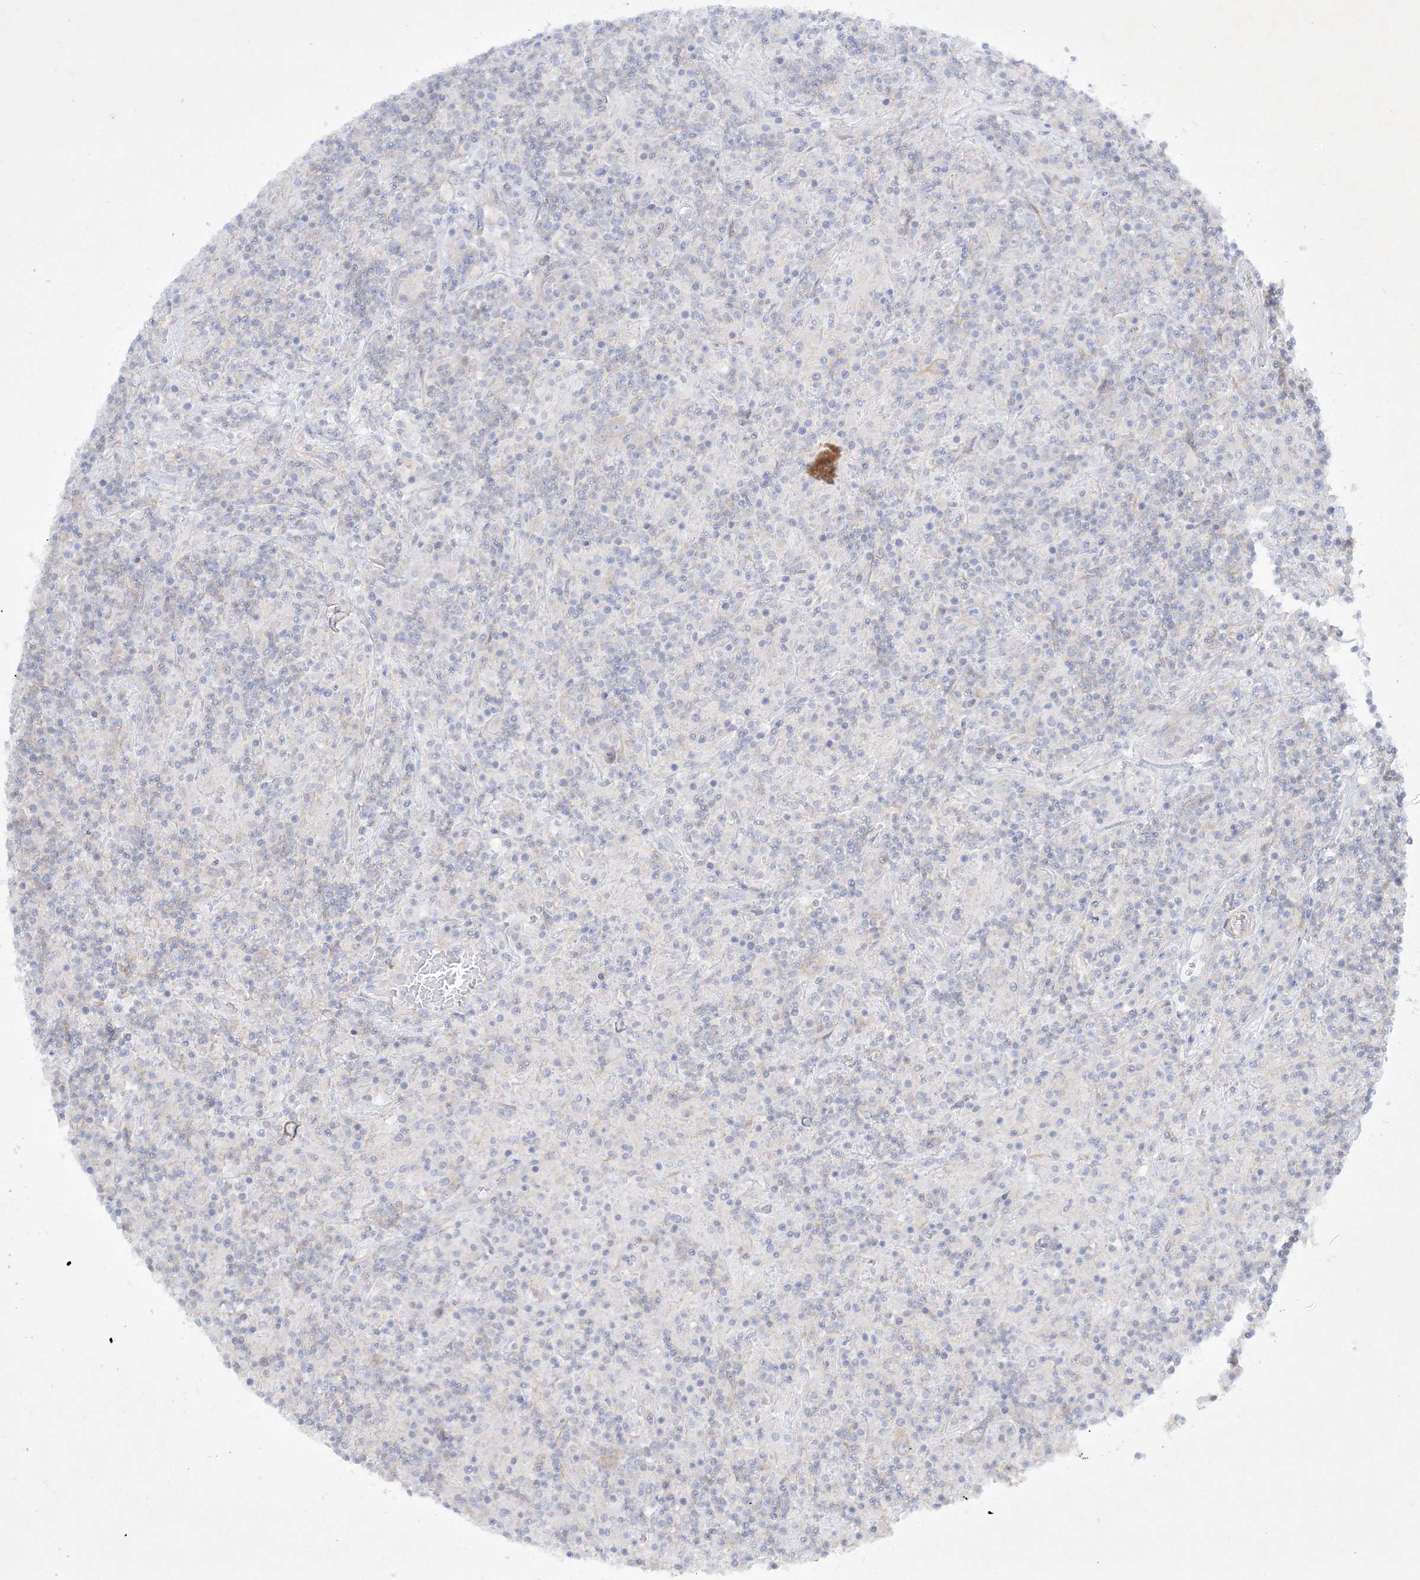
{"staining": {"intensity": "negative", "quantity": "none", "location": "none"}, "tissue": "lymphoma", "cell_type": "Tumor cells", "image_type": "cancer", "snomed": [{"axis": "morphology", "description": "Hodgkin's disease, NOS"}, {"axis": "topography", "description": "Lymph node"}], "caption": "IHC histopathology image of human Hodgkin's disease stained for a protein (brown), which displays no positivity in tumor cells.", "gene": "FARSB", "patient": {"sex": "male", "age": 70}}